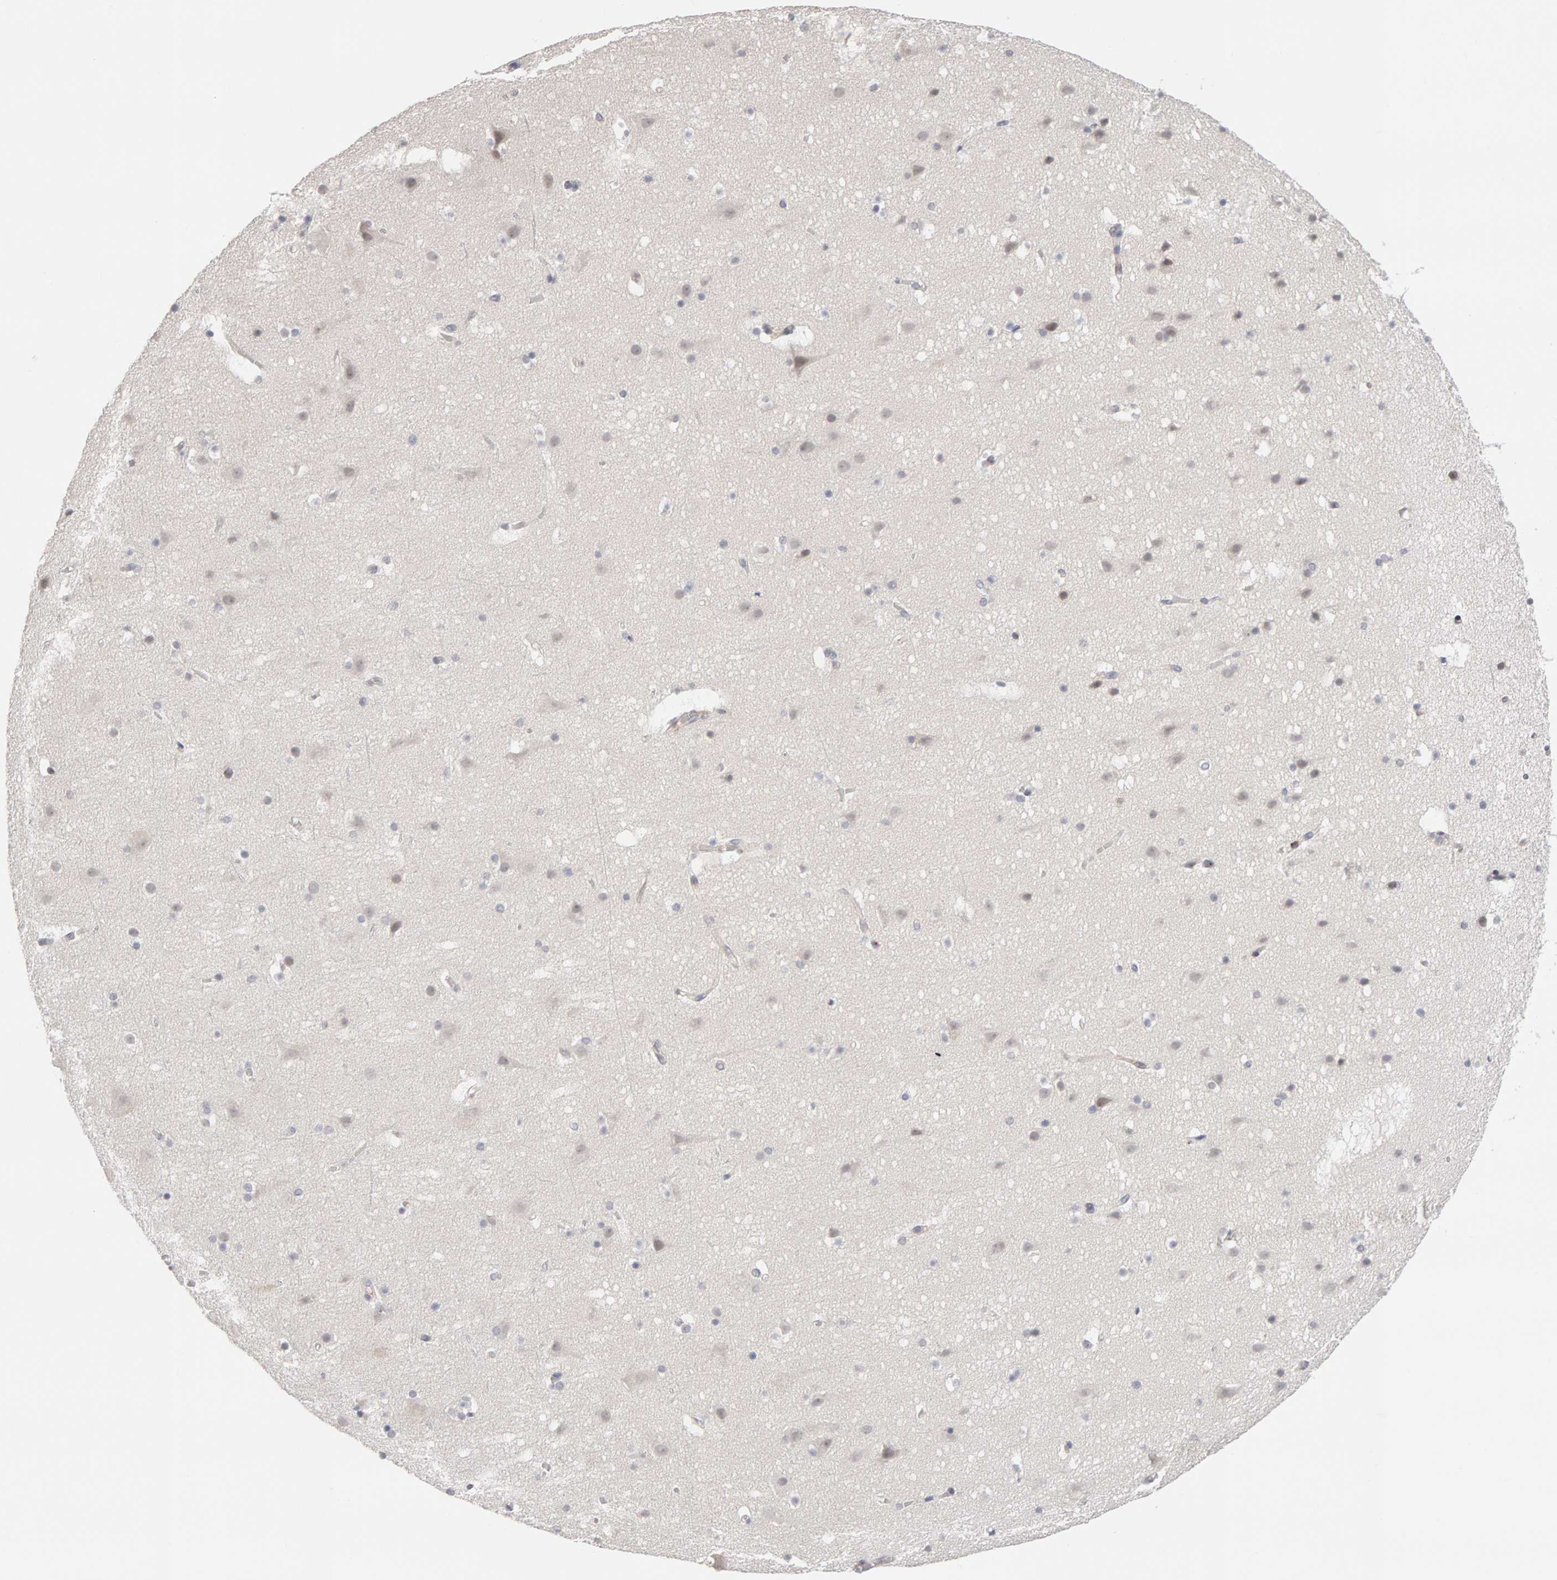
{"staining": {"intensity": "negative", "quantity": "none", "location": "none"}, "tissue": "cerebral cortex", "cell_type": "Endothelial cells", "image_type": "normal", "snomed": [{"axis": "morphology", "description": "Normal tissue, NOS"}, {"axis": "topography", "description": "Cerebral cortex"}], "caption": "Immunohistochemistry histopathology image of benign cerebral cortex: cerebral cortex stained with DAB (3,3'-diaminobenzidine) demonstrates no significant protein positivity in endothelial cells. (DAB (3,3'-diaminobenzidine) immunohistochemistry (IHC), high magnification).", "gene": "HNF4A", "patient": {"sex": "male", "age": 45}}